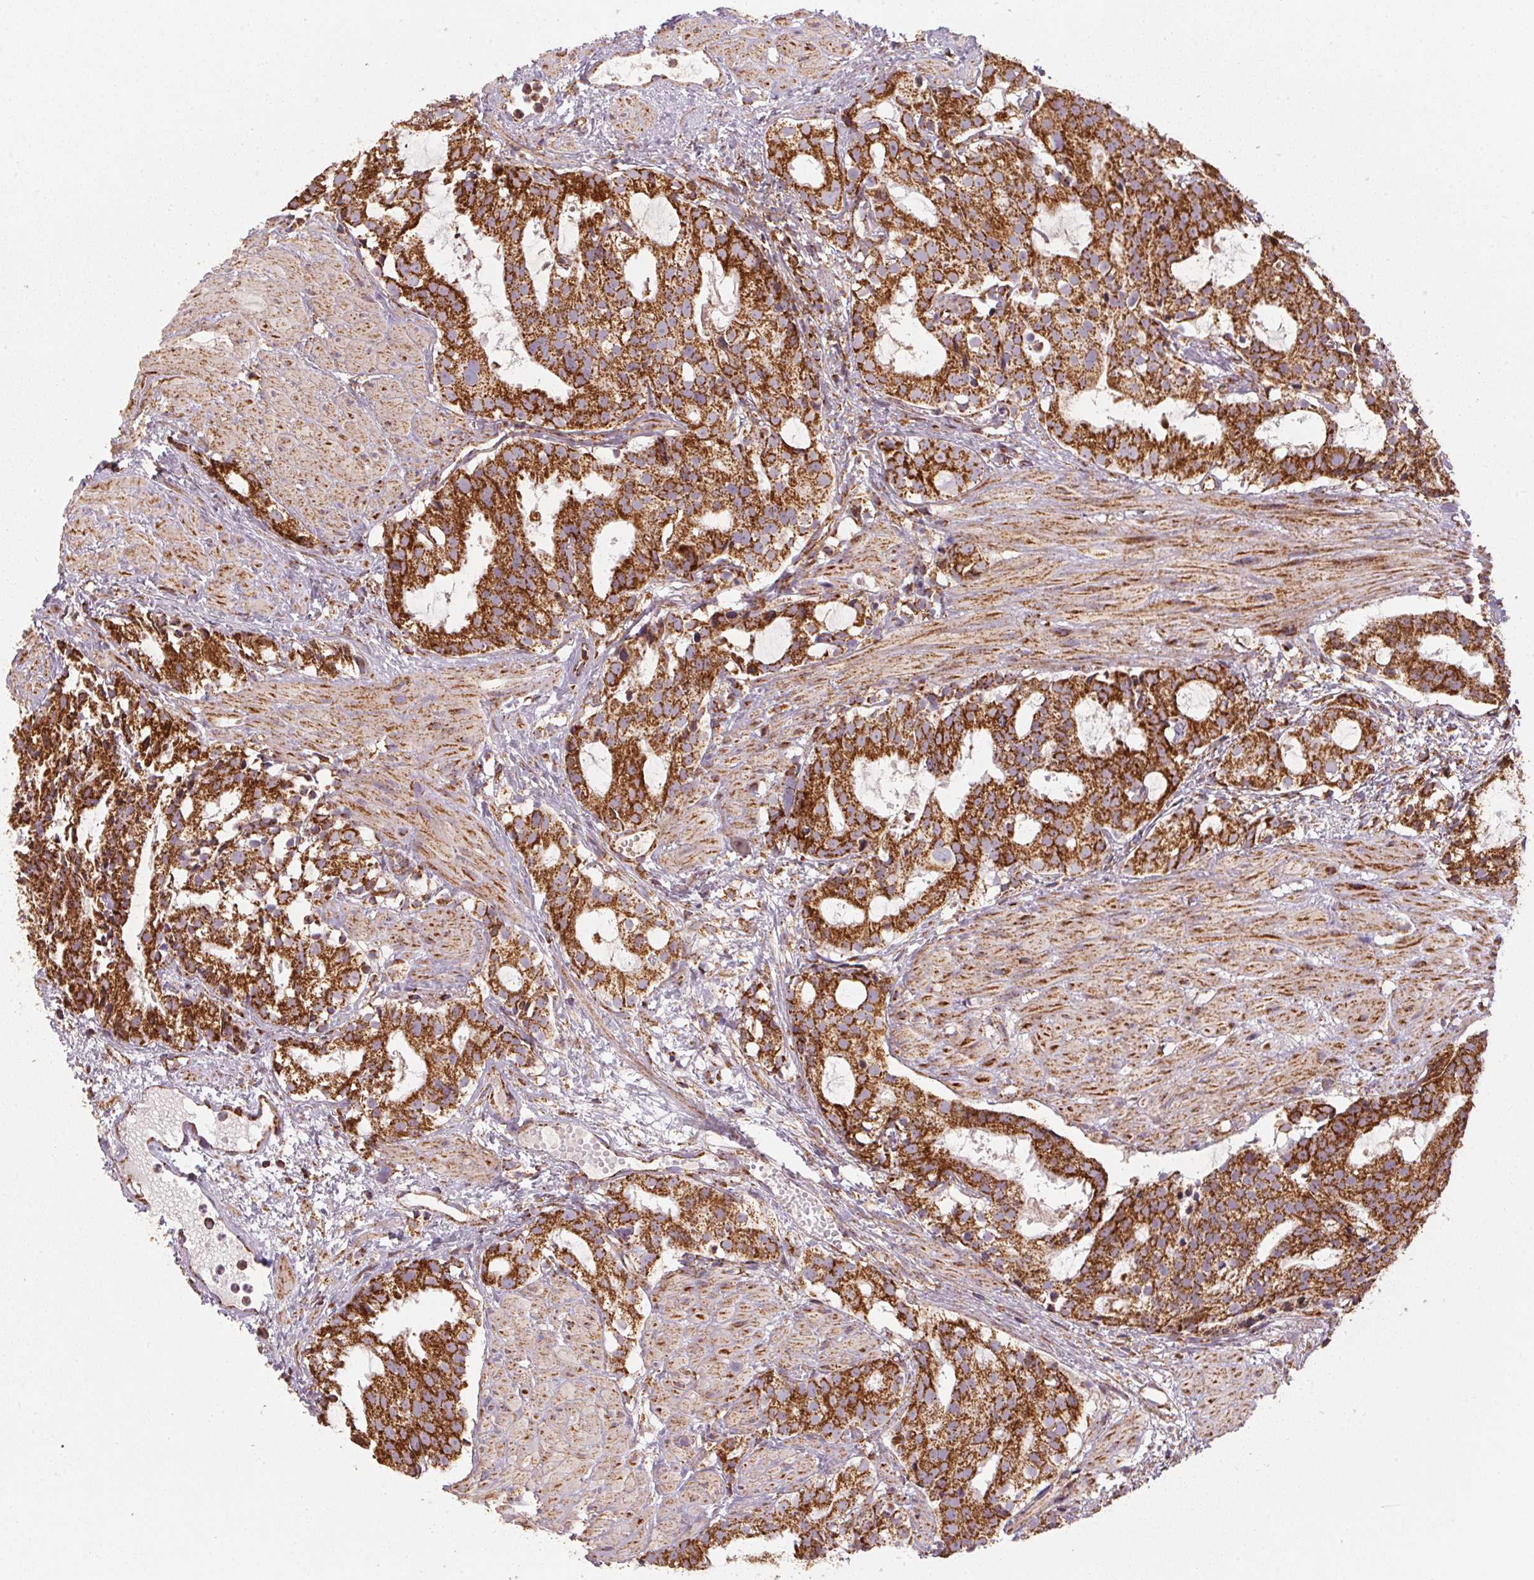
{"staining": {"intensity": "strong", "quantity": ">75%", "location": "cytoplasmic/membranous"}, "tissue": "prostate cancer", "cell_type": "Tumor cells", "image_type": "cancer", "snomed": [{"axis": "morphology", "description": "Adenocarcinoma, High grade"}, {"axis": "topography", "description": "Prostate"}], "caption": "Brown immunohistochemical staining in prostate cancer (adenocarcinoma (high-grade)) reveals strong cytoplasmic/membranous staining in about >75% of tumor cells.", "gene": "NDUFS2", "patient": {"sex": "male", "age": 79}}